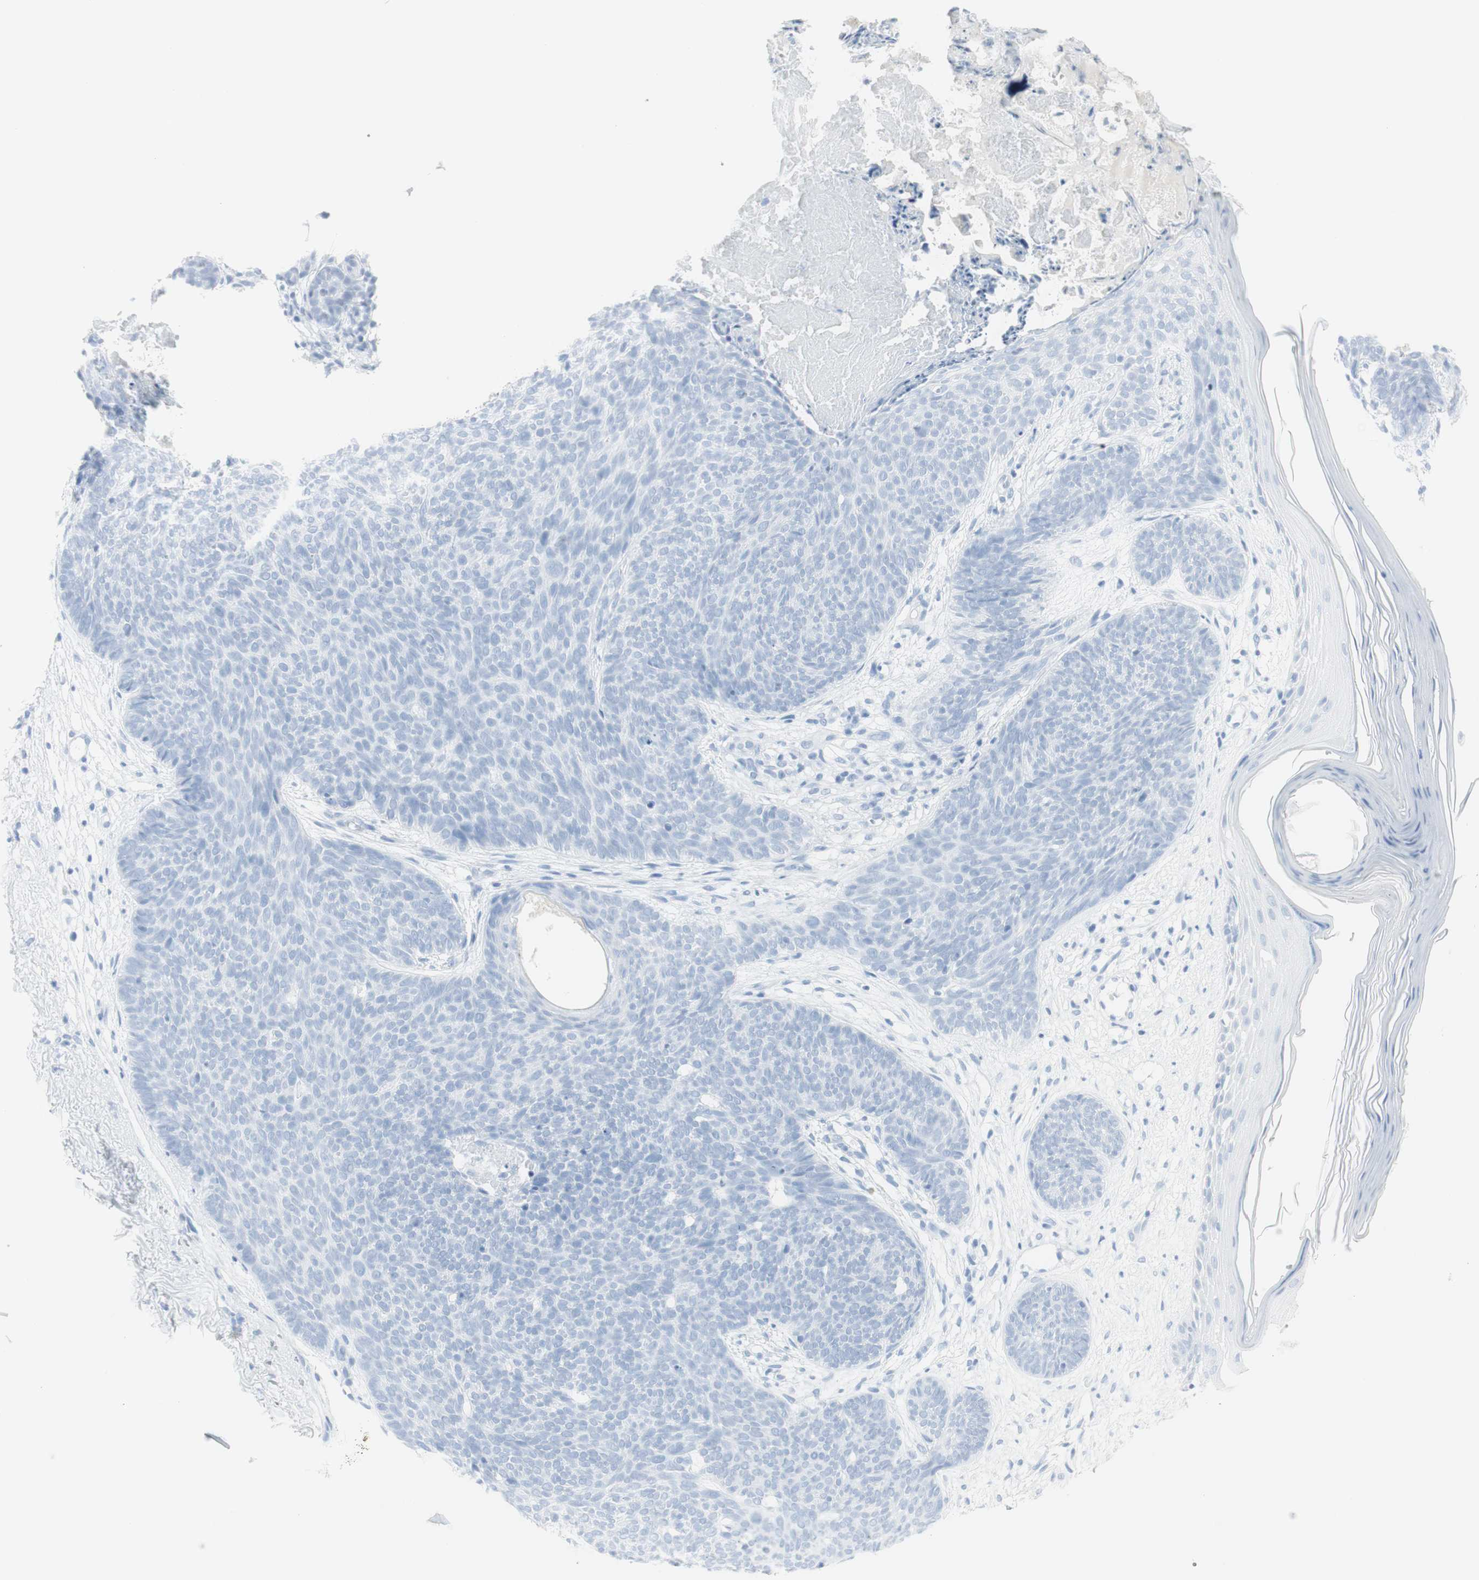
{"staining": {"intensity": "negative", "quantity": "none", "location": "none"}, "tissue": "skin cancer", "cell_type": "Tumor cells", "image_type": "cancer", "snomed": [{"axis": "morphology", "description": "Normal tissue, NOS"}, {"axis": "morphology", "description": "Basal cell carcinoma"}, {"axis": "topography", "description": "Skin"}], "caption": "There is no significant positivity in tumor cells of basal cell carcinoma (skin).", "gene": "NAPSA", "patient": {"sex": "female", "age": 70}}